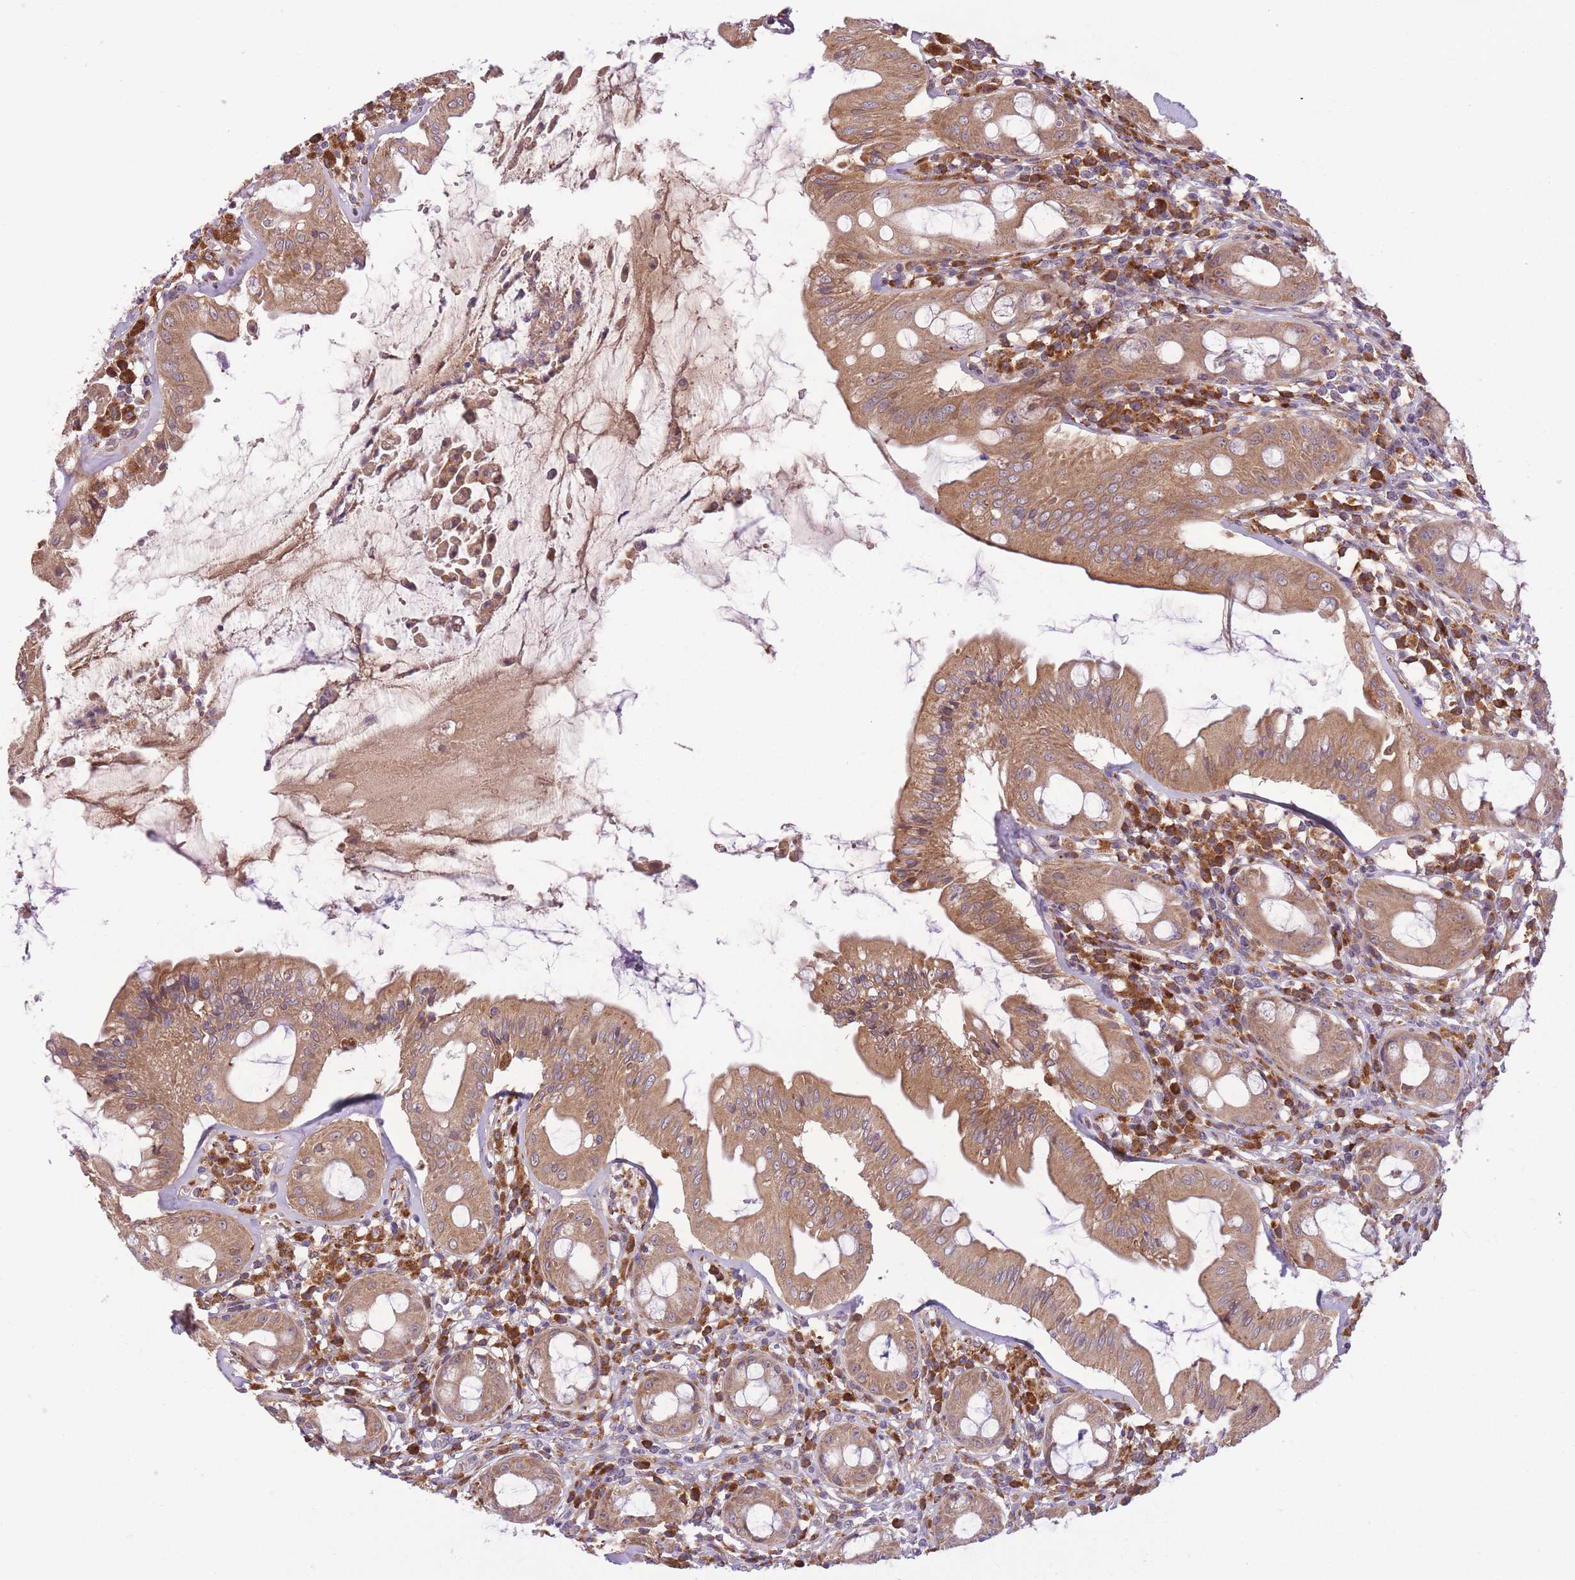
{"staining": {"intensity": "moderate", "quantity": ">75%", "location": "cytoplasmic/membranous"}, "tissue": "rectum", "cell_type": "Glandular cells", "image_type": "normal", "snomed": [{"axis": "morphology", "description": "Normal tissue, NOS"}, {"axis": "topography", "description": "Rectum"}], "caption": "This is a micrograph of immunohistochemistry (IHC) staining of normal rectum, which shows moderate expression in the cytoplasmic/membranous of glandular cells.", "gene": "POLR3F", "patient": {"sex": "female", "age": 57}}